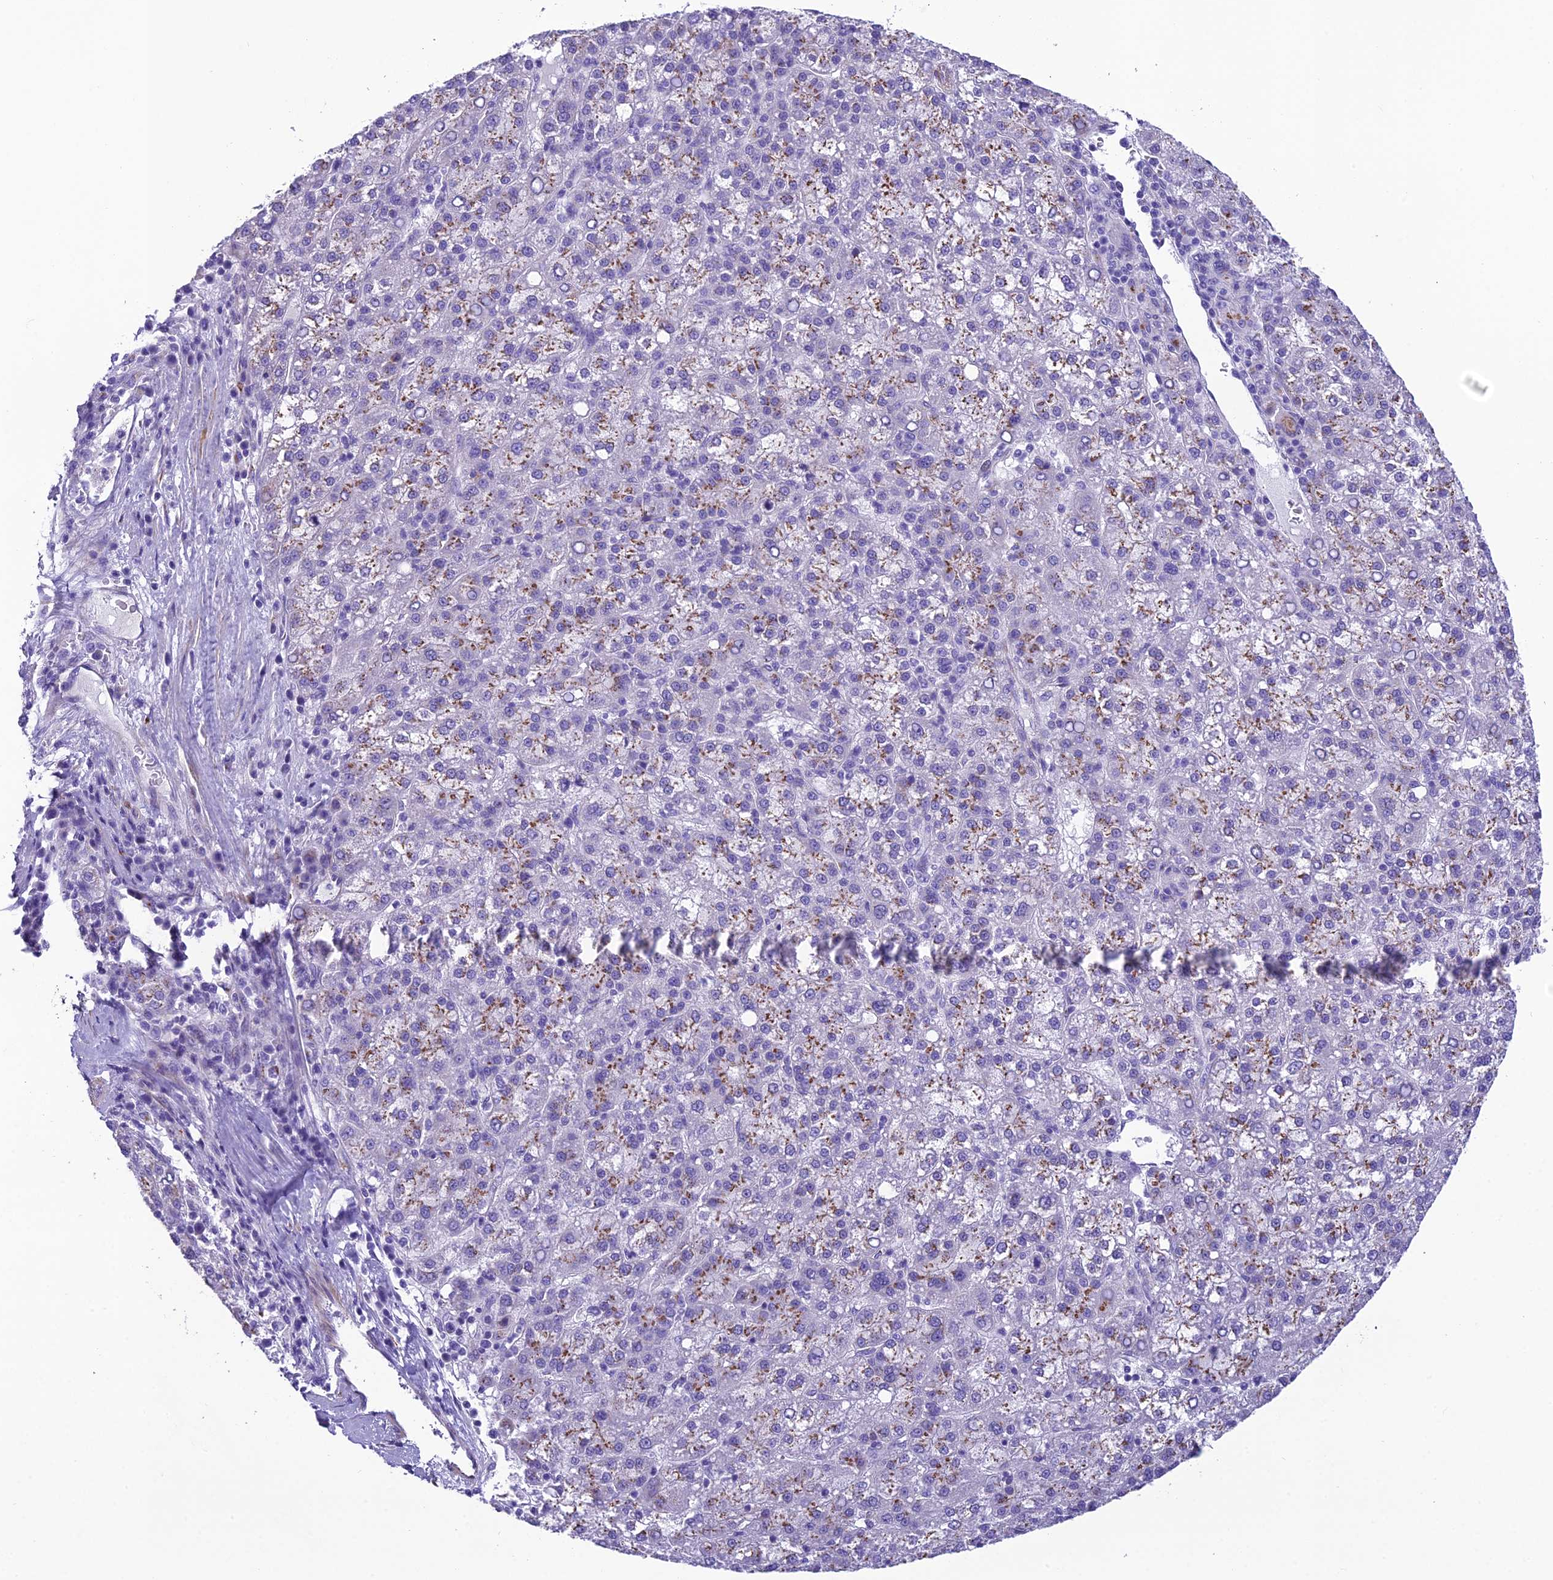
{"staining": {"intensity": "moderate", "quantity": "25%-75%", "location": "cytoplasmic/membranous"}, "tissue": "liver cancer", "cell_type": "Tumor cells", "image_type": "cancer", "snomed": [{"axis": "morphology", "description": "Carcinoma, Hepatocellular, NOS"}, {"axis": "topography", "description": "Liver"}], "caption": "Hepatocellular carcinoma (liver) tissue exhibits moderate cytoplasmic/membranous staining in about 25%-75% of tumor cells", "gene": "GFRA1", "patient": {"sex": "female", "age": 58}}